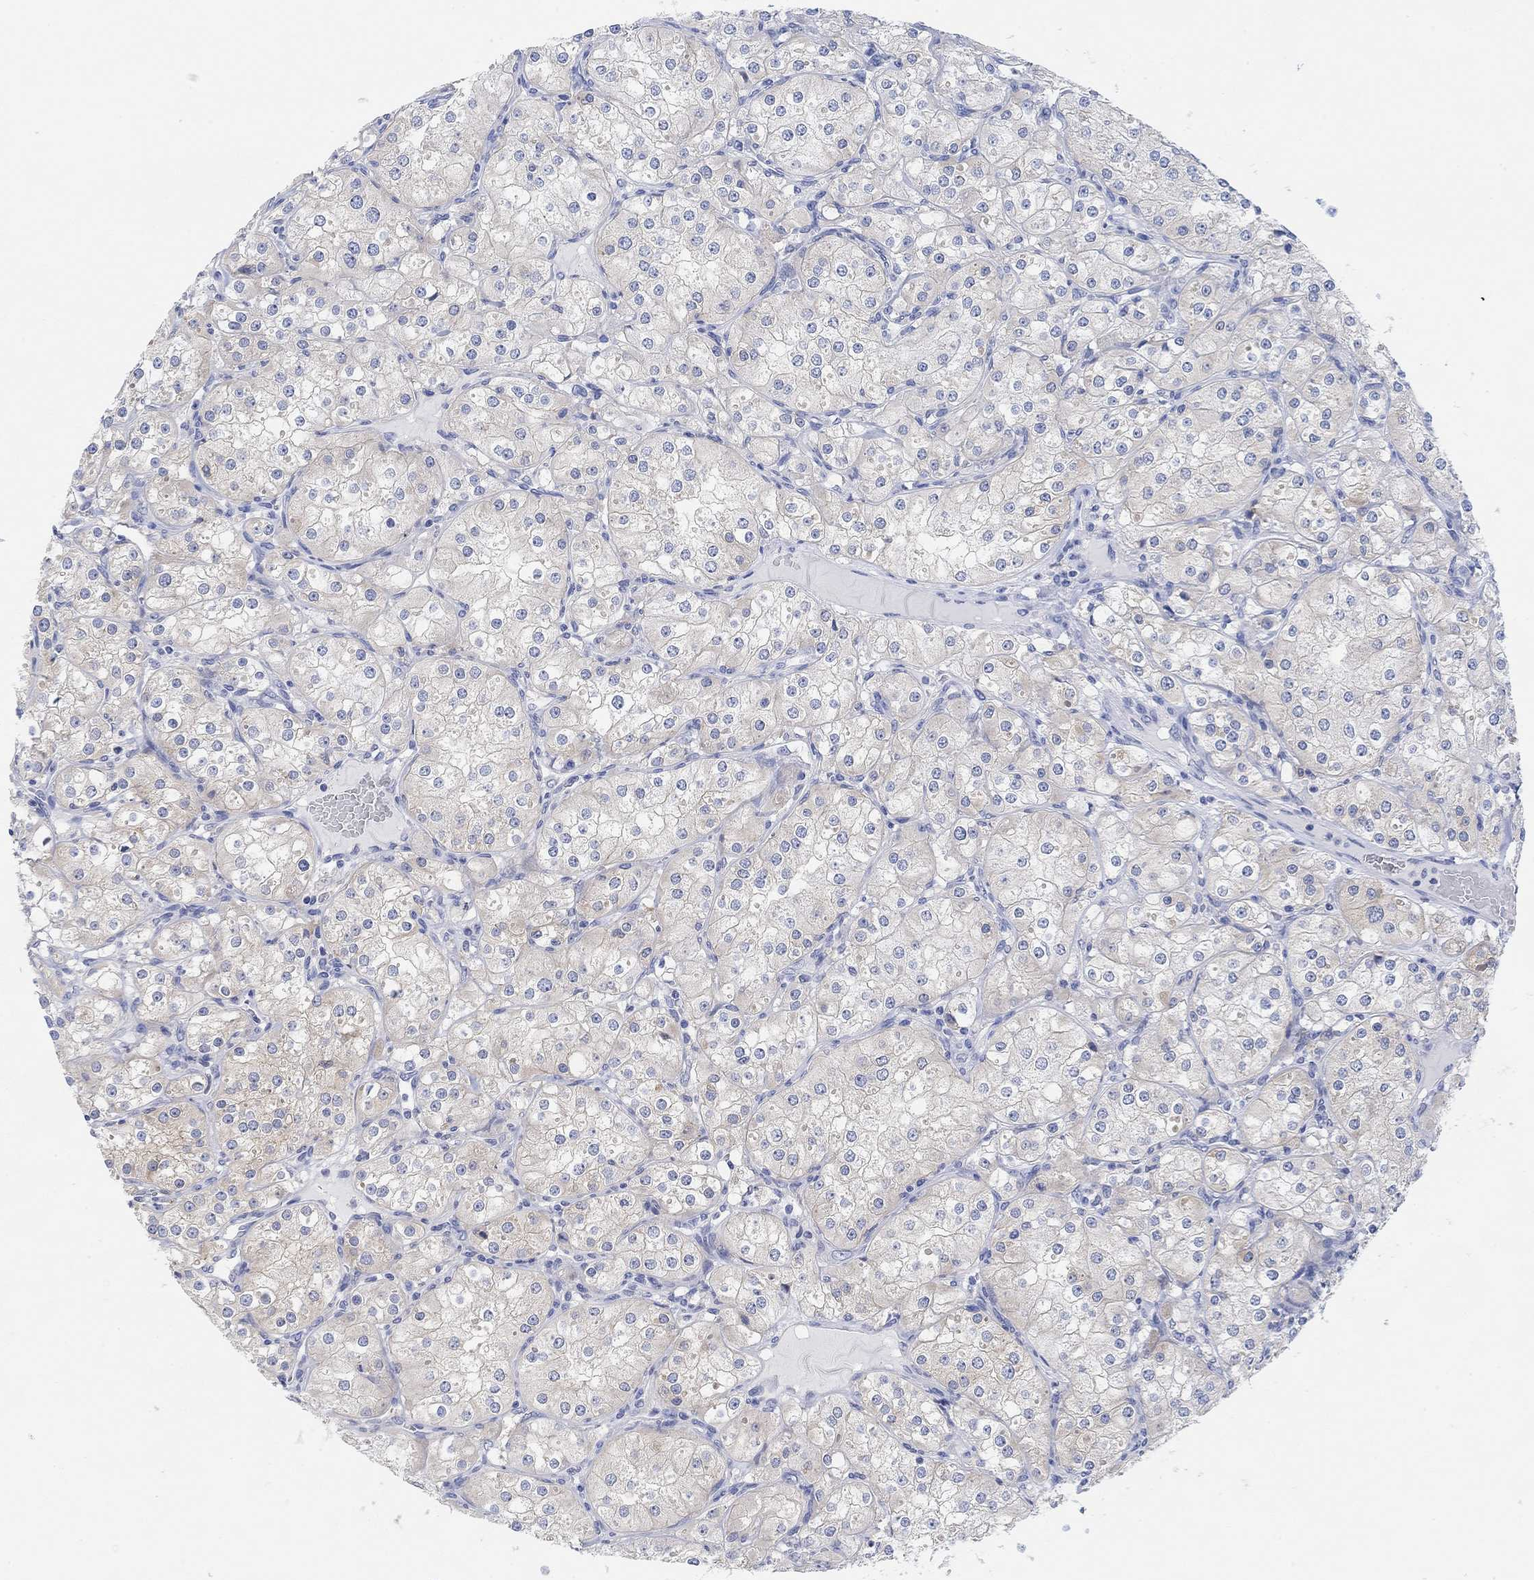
{"staining": {"intensity": "weak", "quantity": "<25%", "location": "cytoplasmic/membranous"}, "tissue": "renal cancer", "cell_type": "Tumor cells", "image_type": "cancer", "snomed": [{"axis": "morphology", "description": "Adenocarcinoma, NOS"}, {"axis": "topography", "description": "Kidney"}], "caption": "DAB (3,3'-diaminobenzidine) immunohistochemical staining of renal cancer (adenocarcinoma) exhibits no significant staining in tumor cells. (Stains: DAB IHC with hematoxylin counter stain, Microscopy: brightfield microscopy at high magnification).", "gene": "RGS1", "patient": {"sex": "male", "age": 77}}